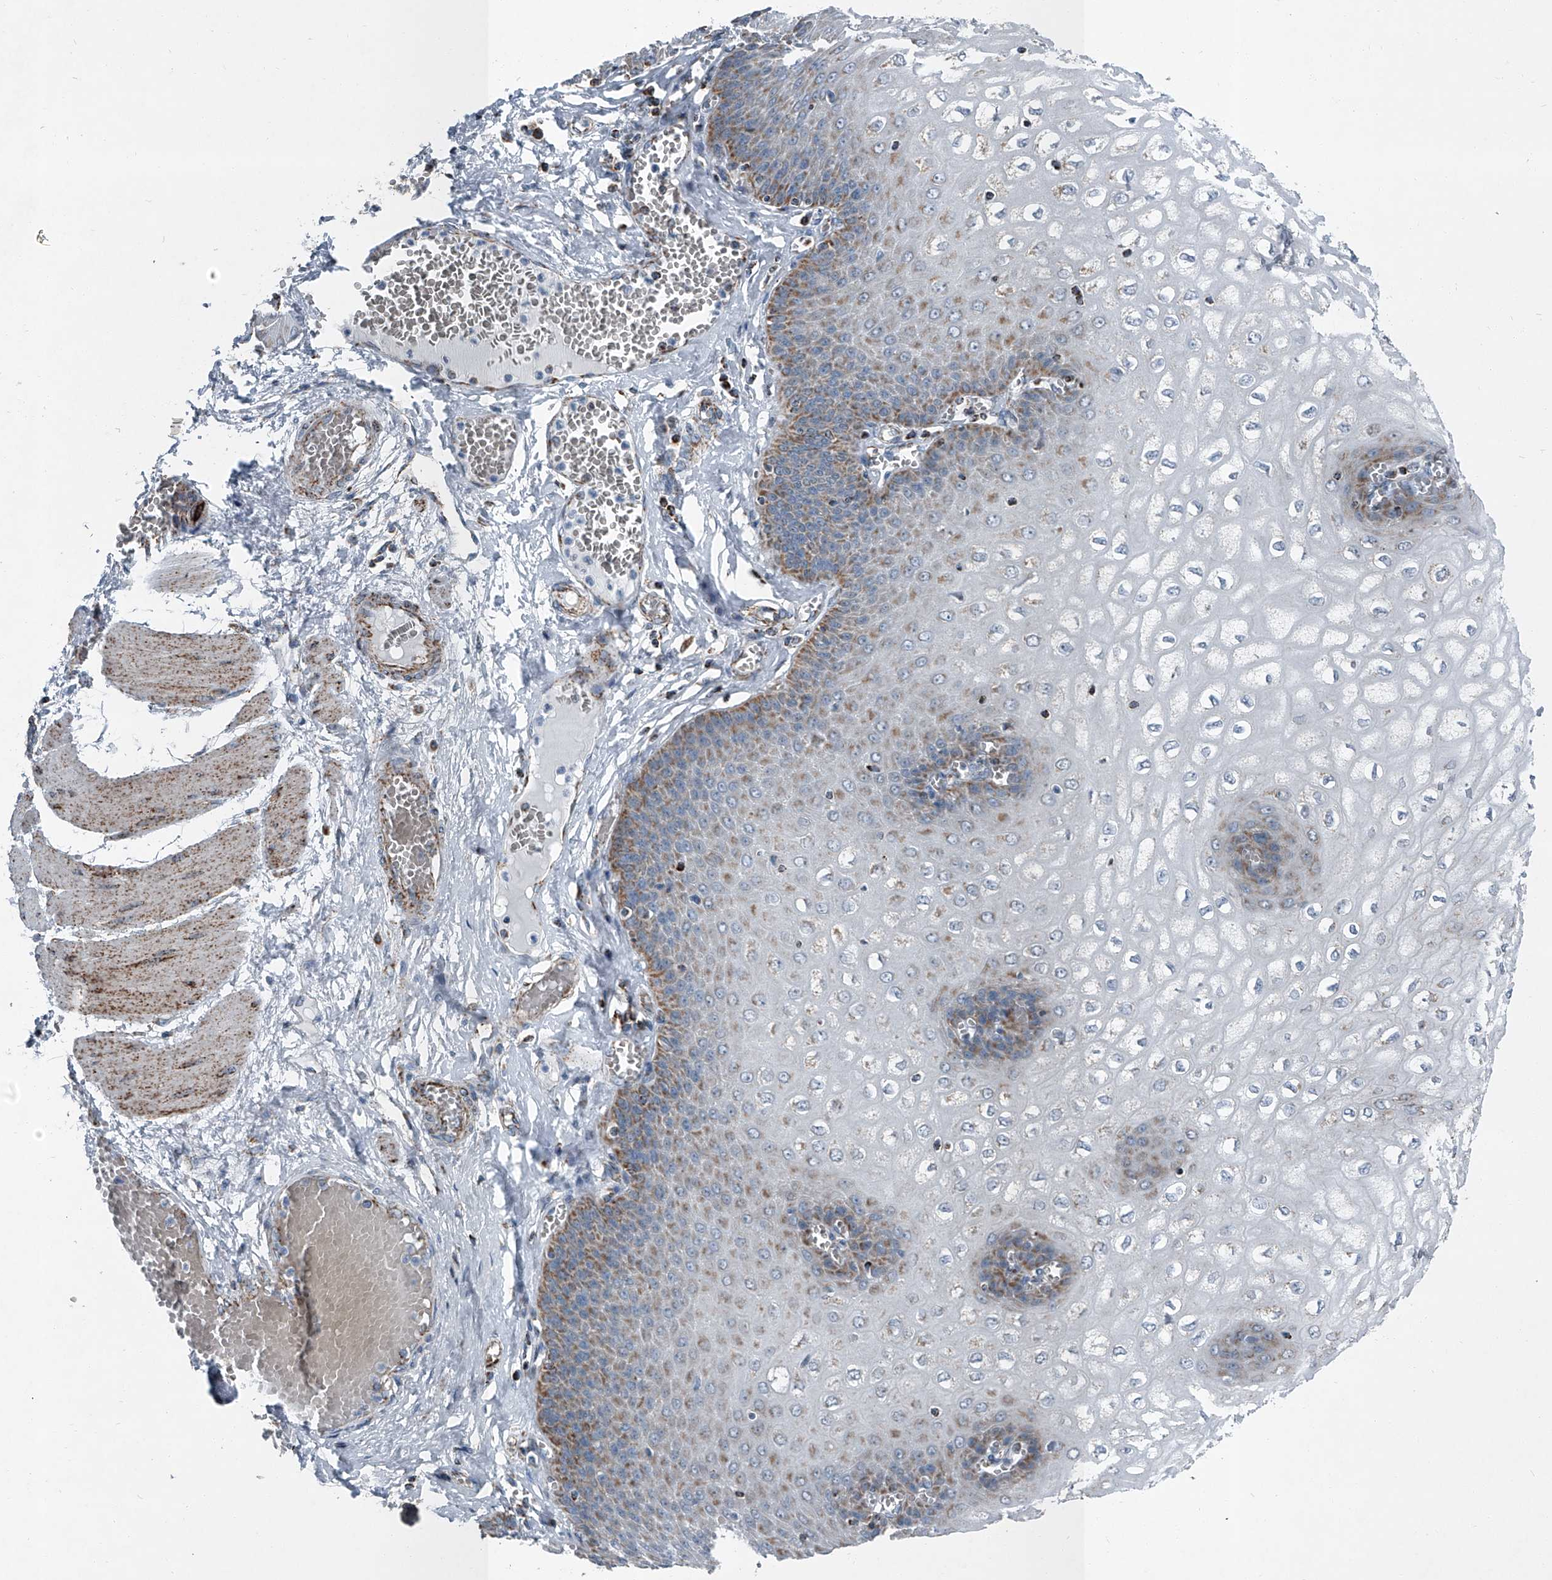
{"staining": {"intensity": "moderate", "quantity": "25%-75%", "location": "cytoplasmic/membranous"}, "tissue": "esophagus", "cell_type": "Squamous epithelial cells", "image_type": "normal", "snomed": [{"axis": "morphology", "description": "Normal tissue, NOS"}, {"axis": "topography", "description": "Esophagus"}], "caption": "Immunohistochemistry (IHC) photomicrograph of normal human esophagus stained for a protein (brown), which displays medium levels of moderate cytoplasmic/membranous positivity in approximately 25%-75% of squamous epithelial cells.", "gene": "CHRNA7", "patient": {"sex": "male", "age": 60}}